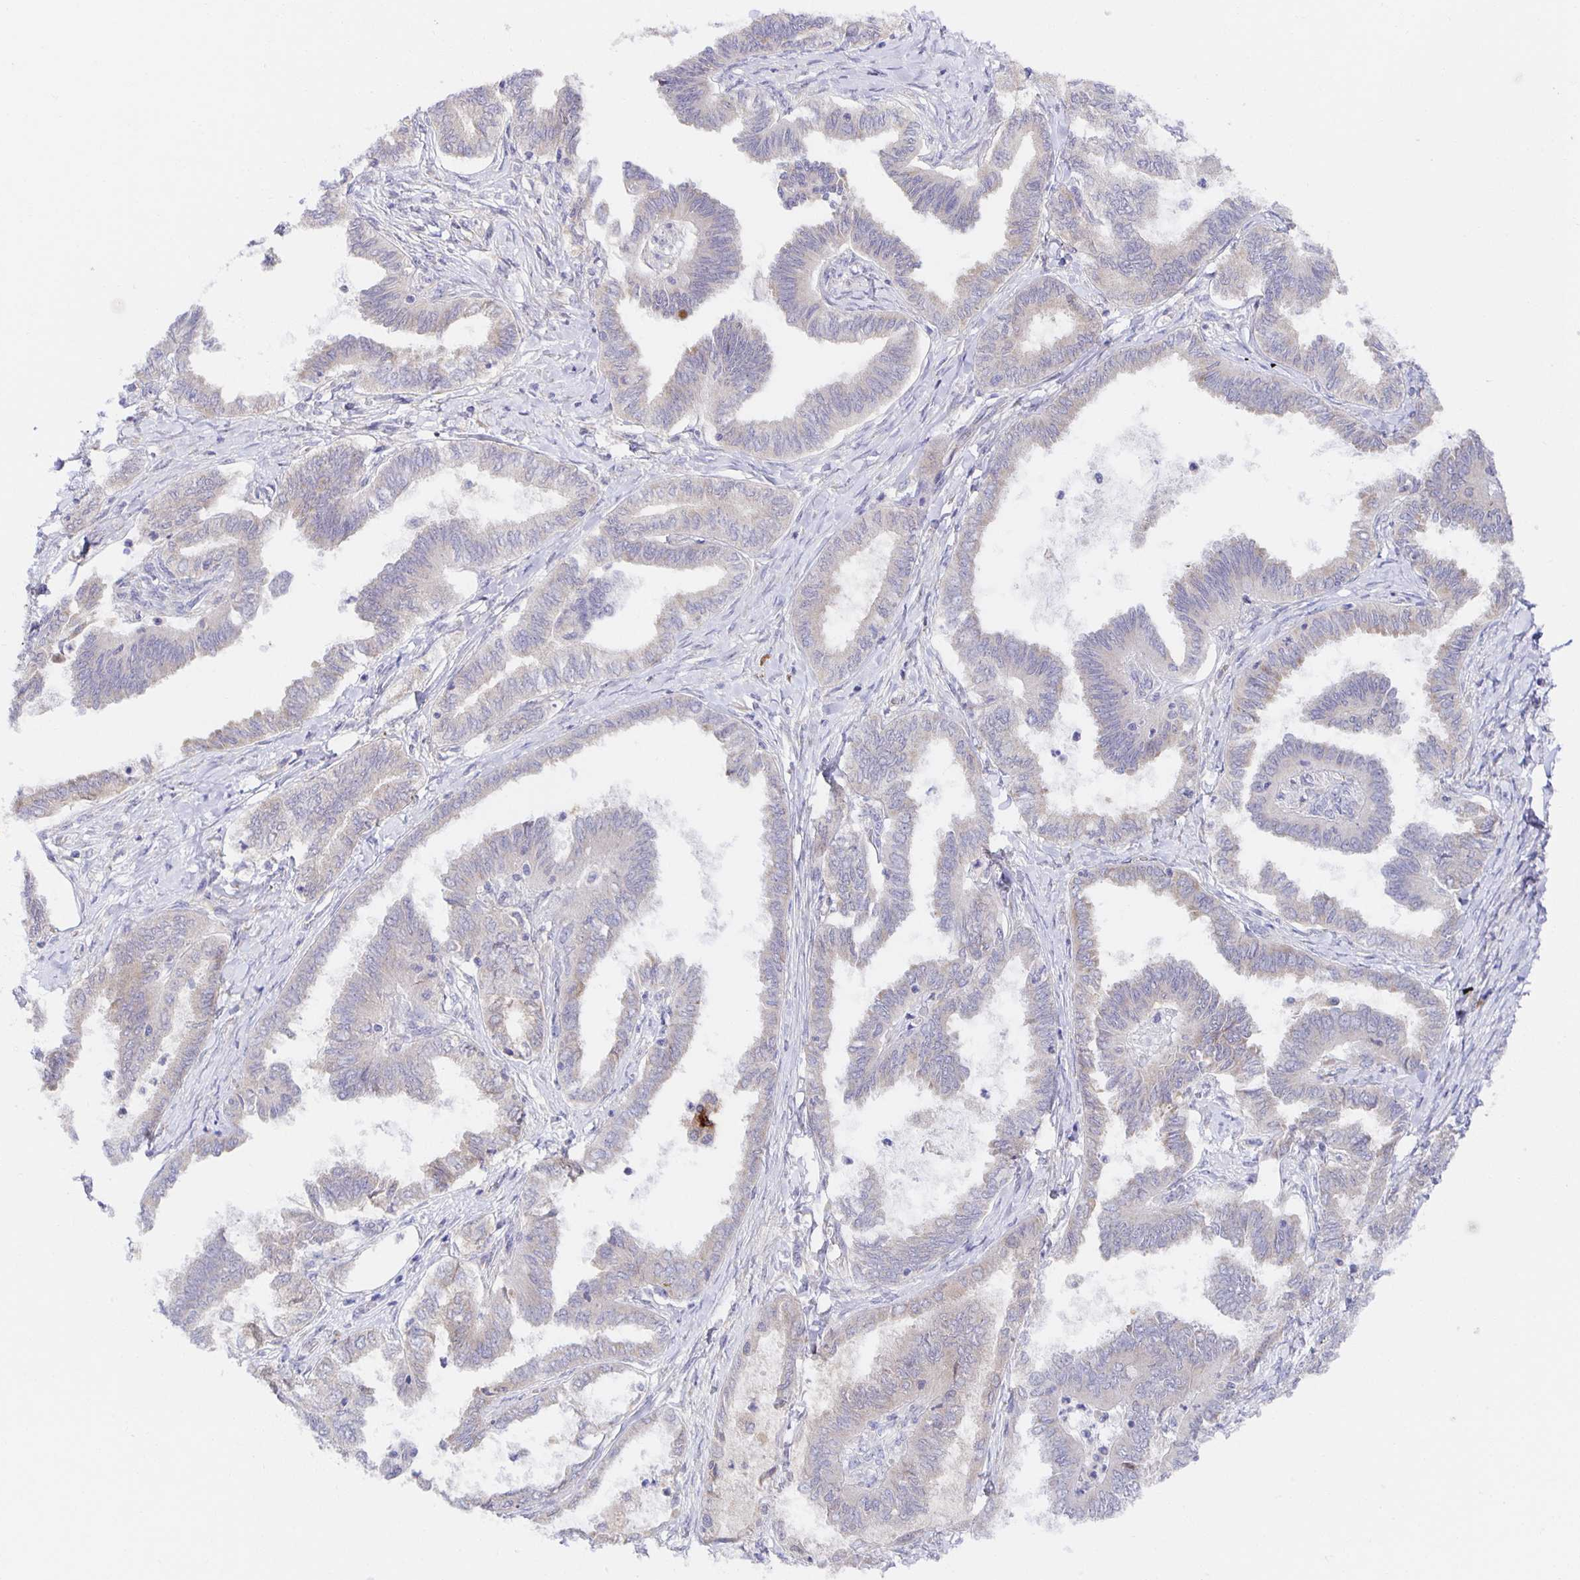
{"staining": {"intensity": "negative", "quantity": "none", "location": "none"}, "tissue": "ovarian cancer", "cell_type": "Tumor cells", "image_type": "cancer", "snomed": [{"axis": "morphology", "description": "Carcinoma, endometroid"}, {"axis": "topography", "description": "Ovary"}], "caption": "DAB immunohistochemical staining of human endometroid carcinoma (ovarian) reveals no significant positivity in tumor cells.", "gene": "BAD", "patient": {"sex": "female", "age": 70}}